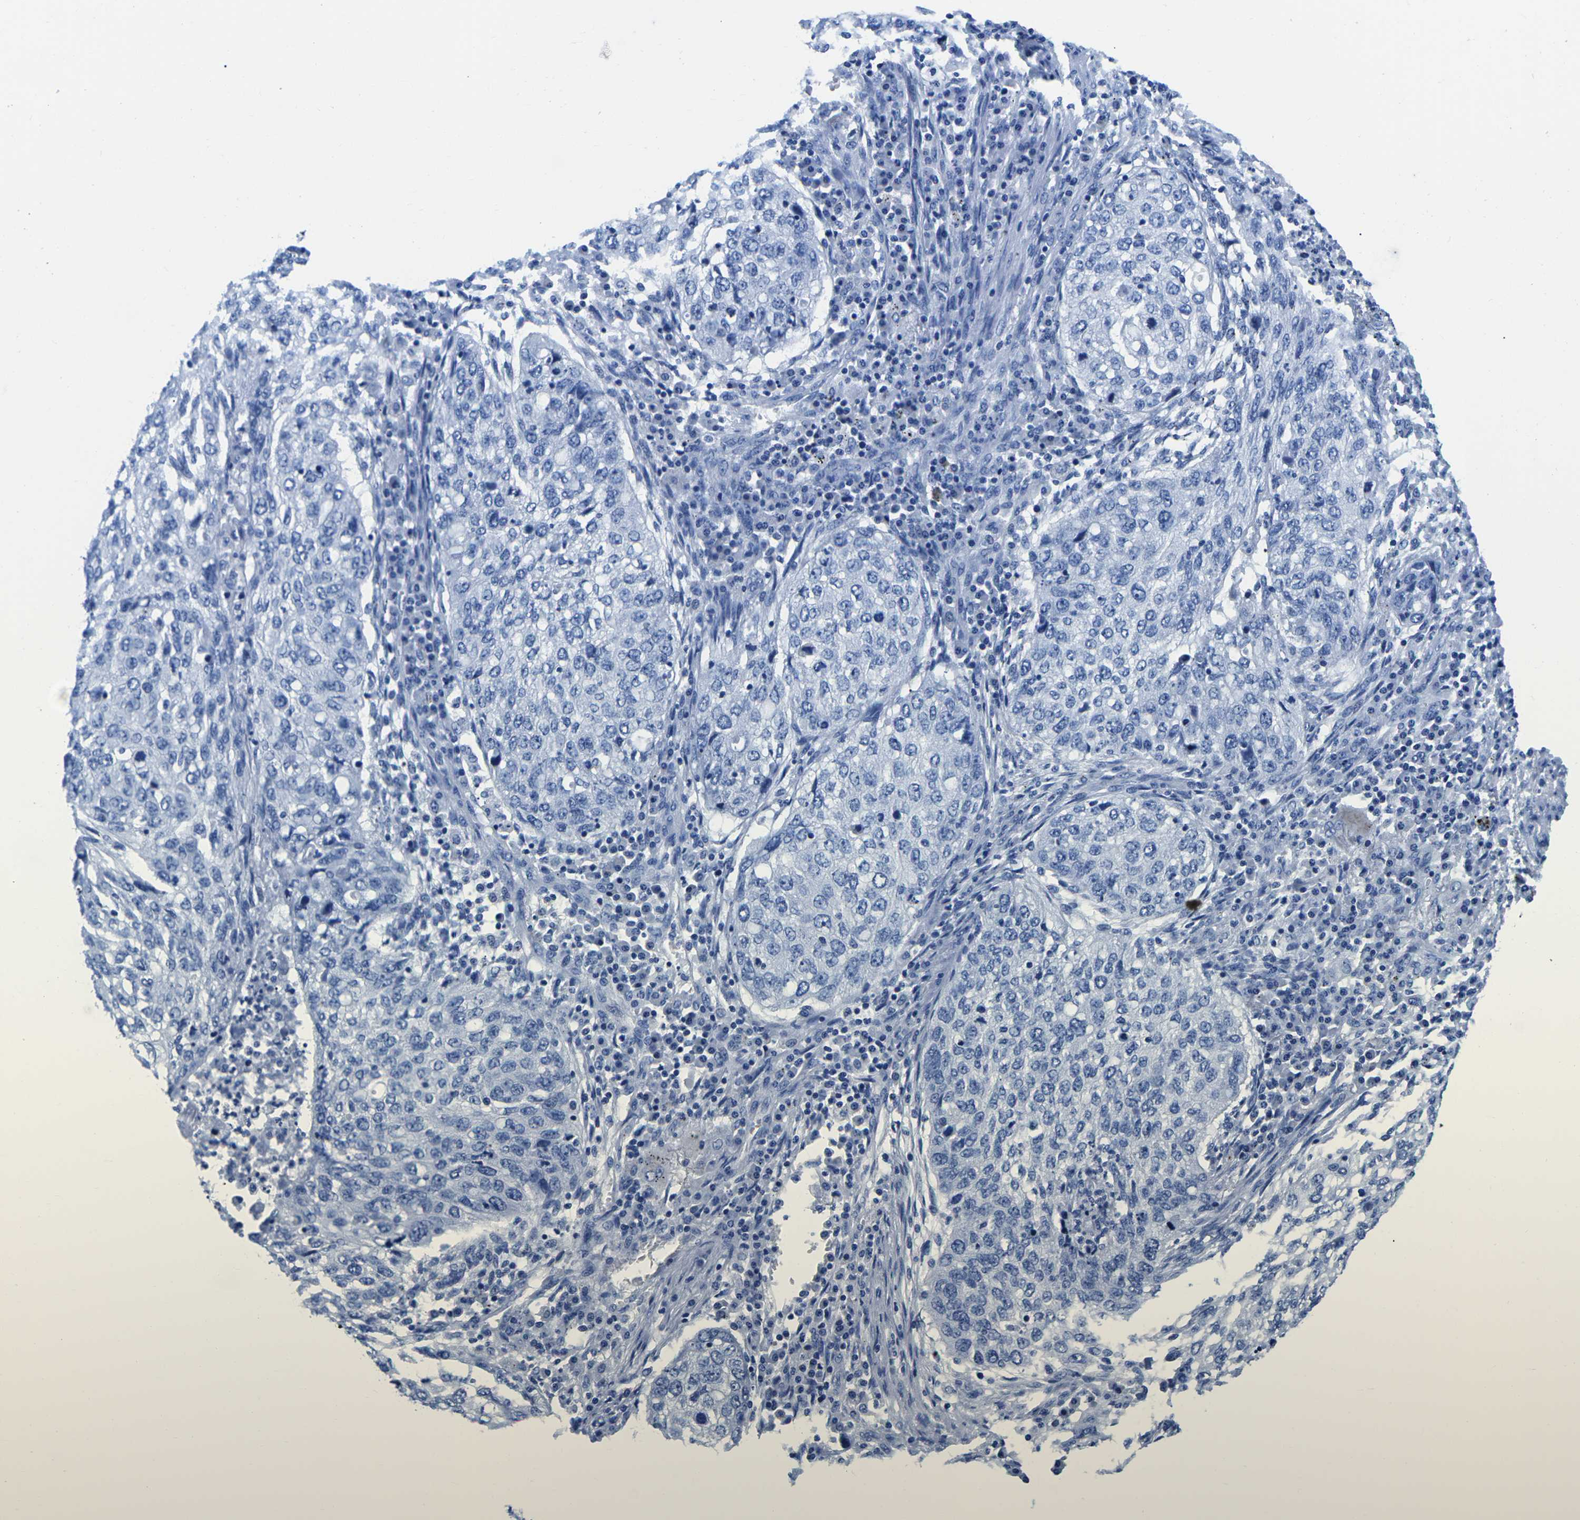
{"staining": {"intensity": "negative", "quantity": "none", "location": "none"}, "tissue": "lung cancer", "cell_type": "Tumor cells", "image_type": "cancer", "snomed": [{"axis": "morphology", "description": "Squamous cell carcinoma, NOS"}, {"axis": "topography", "description": "Lung"}], "caption": "Squamous cell carcinoma (lung) was stained to show a protein in brown. There is no significant staining in tumor cells.", "gene": "CYP1A2", "patient": {"sex": "female", "age": 63}}